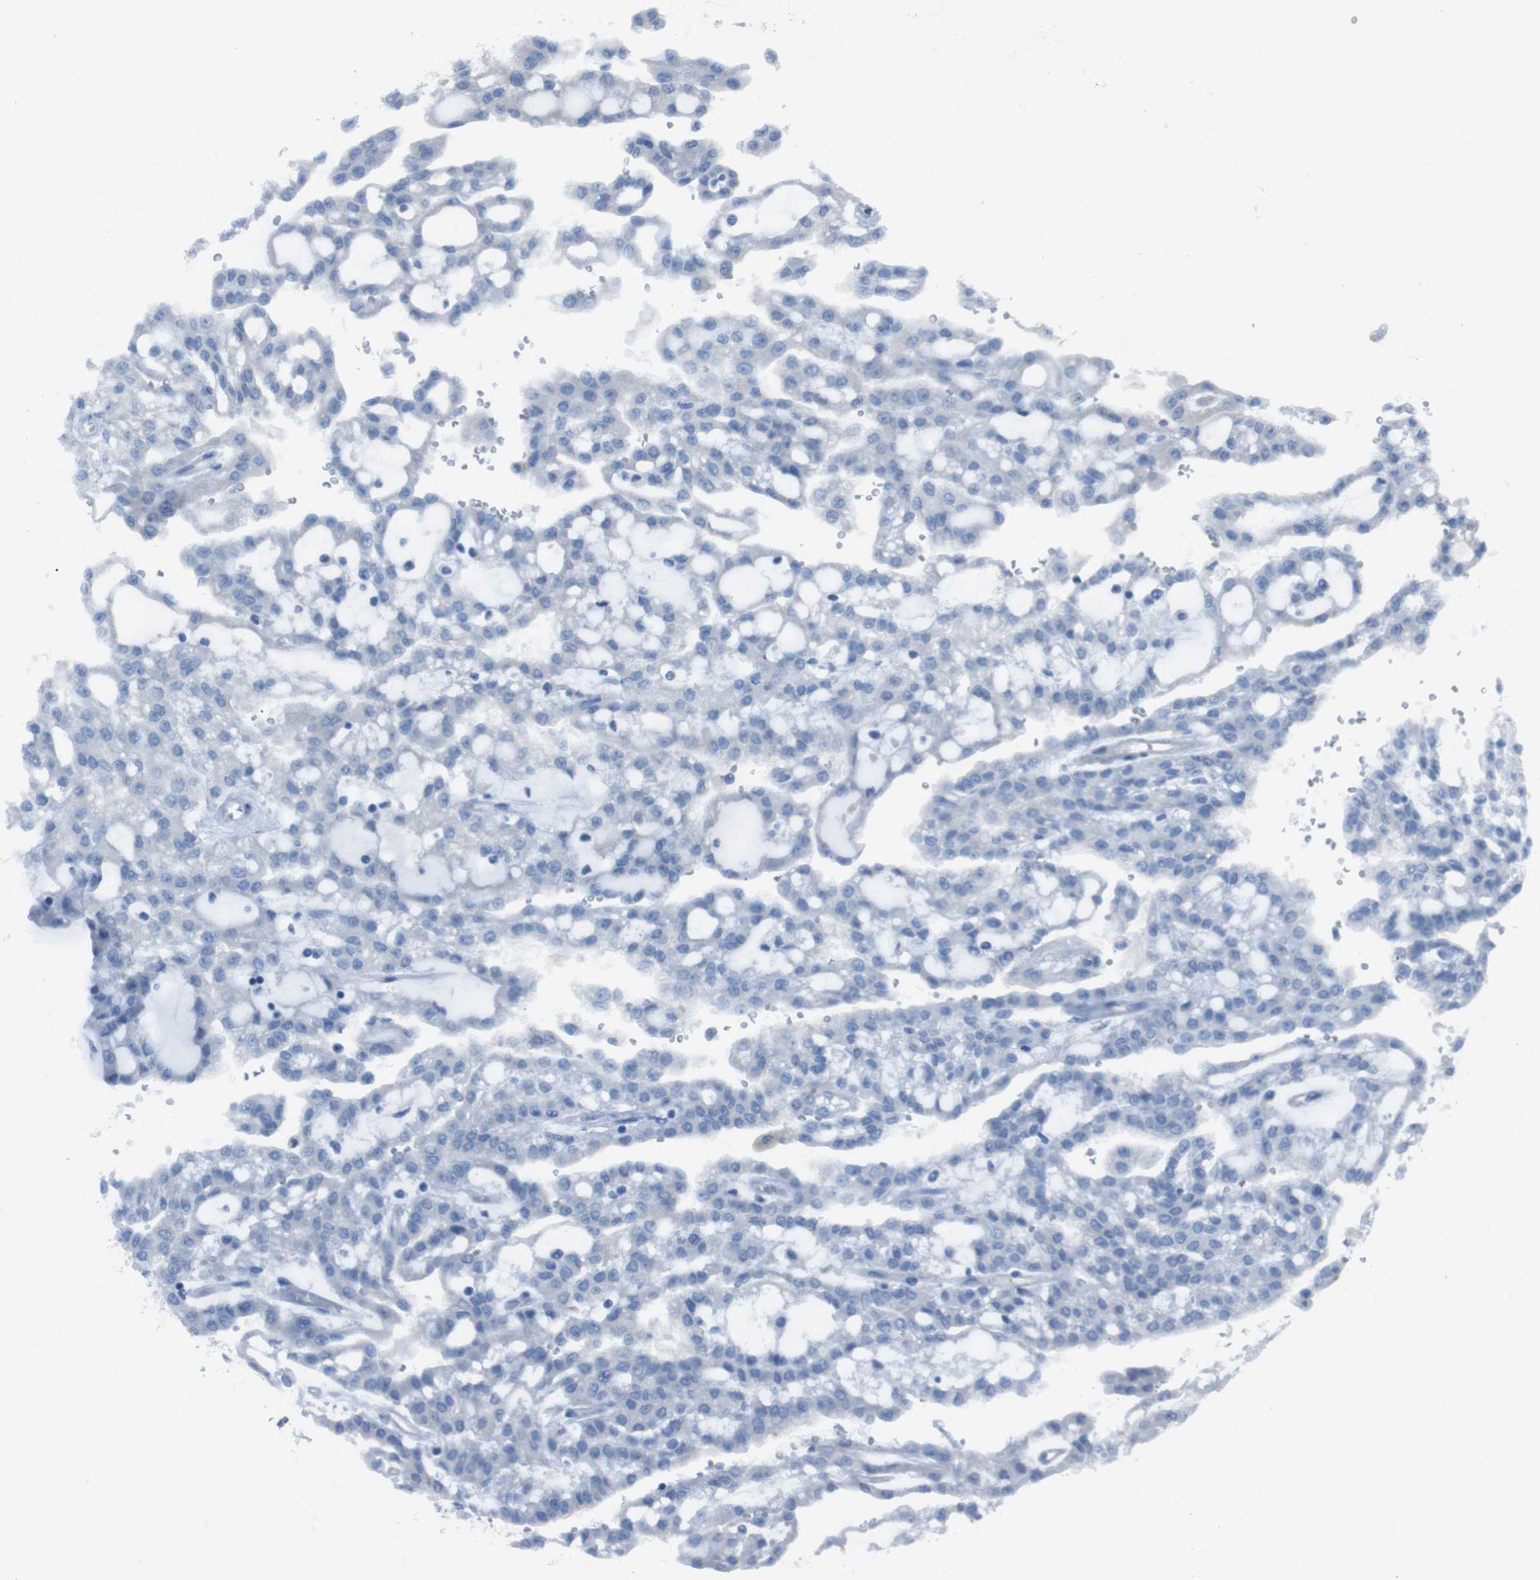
{"staining": {"intensity": "negative", "quantity": "none", "location": "none"}, "tissue": "renal cancer", "cell_type": "Tumor cells", "image_type": "cancer", "snomed": [{"axis": "morphology", "description": "Adenocarcinoma, NOS"}, {"axis": "topography", "description": "Kidney"}], "caption": "Immunohistochemistry photomicrograph of neoplastic tissue: human renal cancer (adenocarcinoma) stained with DAB (3,3'-diaminobenzidine) shows no significant protein expression in tumor cells.", "gene": "CYP2C8", "patient": {"sex": "male", "age": 63}}